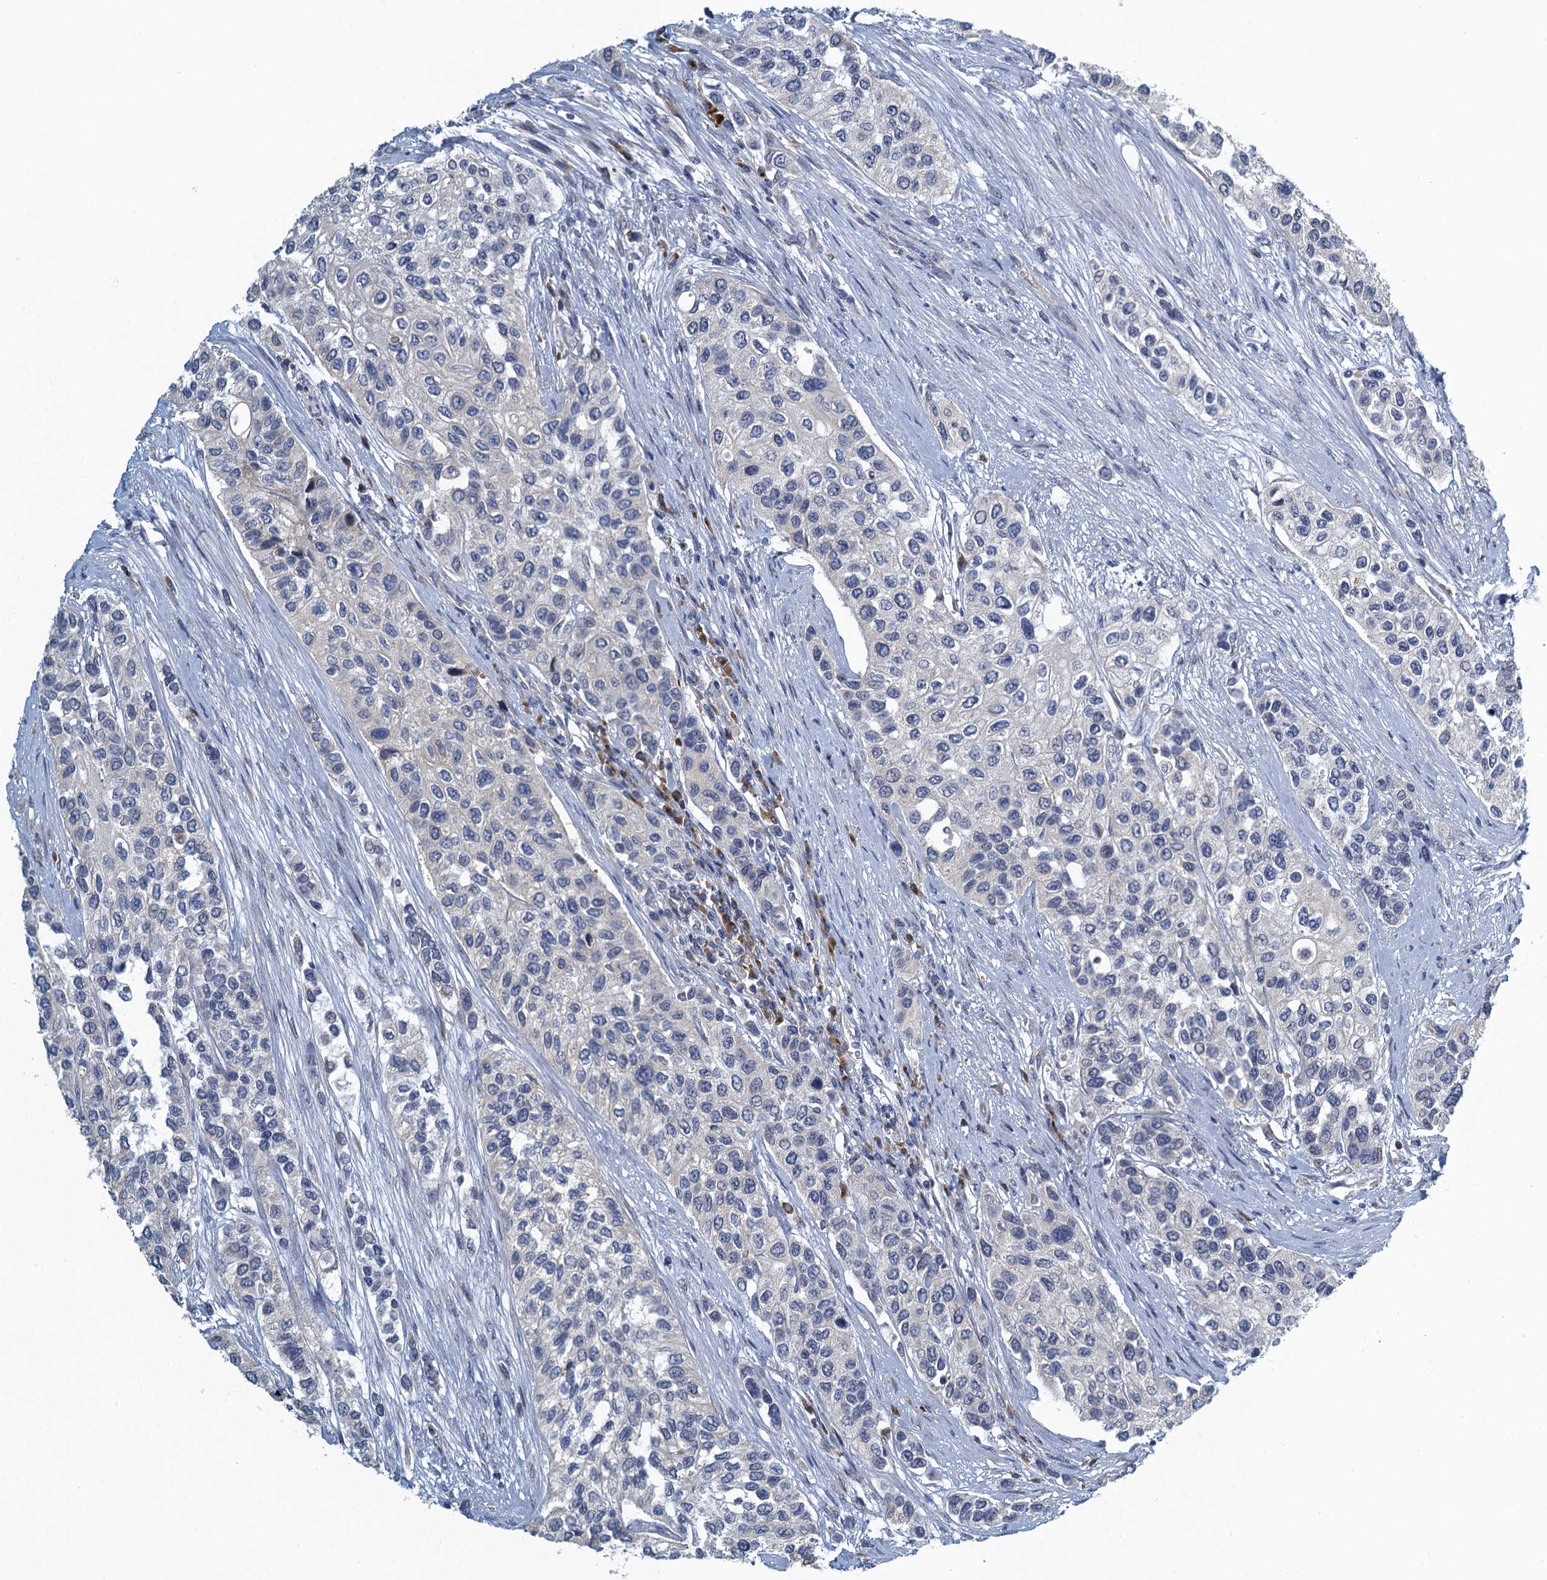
{"staining": {"intensity": "negative", "quantity": "none", "location": "none"}, "tissue": "urothelial cancer", "cell_type": "Tumor cells", "image_type": "cancer", "snomed": [{"axis": "morphology", "description": "Normal tissue, NOS"}, {"axis": "morphology", "description": "Urothelial carcinoma, High grade"}, {"axis": "topography", "description": "Vascular tissue"}, {"axis": "topography", "description": "Urinary bladder"}], "caption": "Tumor cells show no significant protein positivity in urothelial cancer.", "gene": "ALG2", "patient": {"sex": "female", "age": 56}}